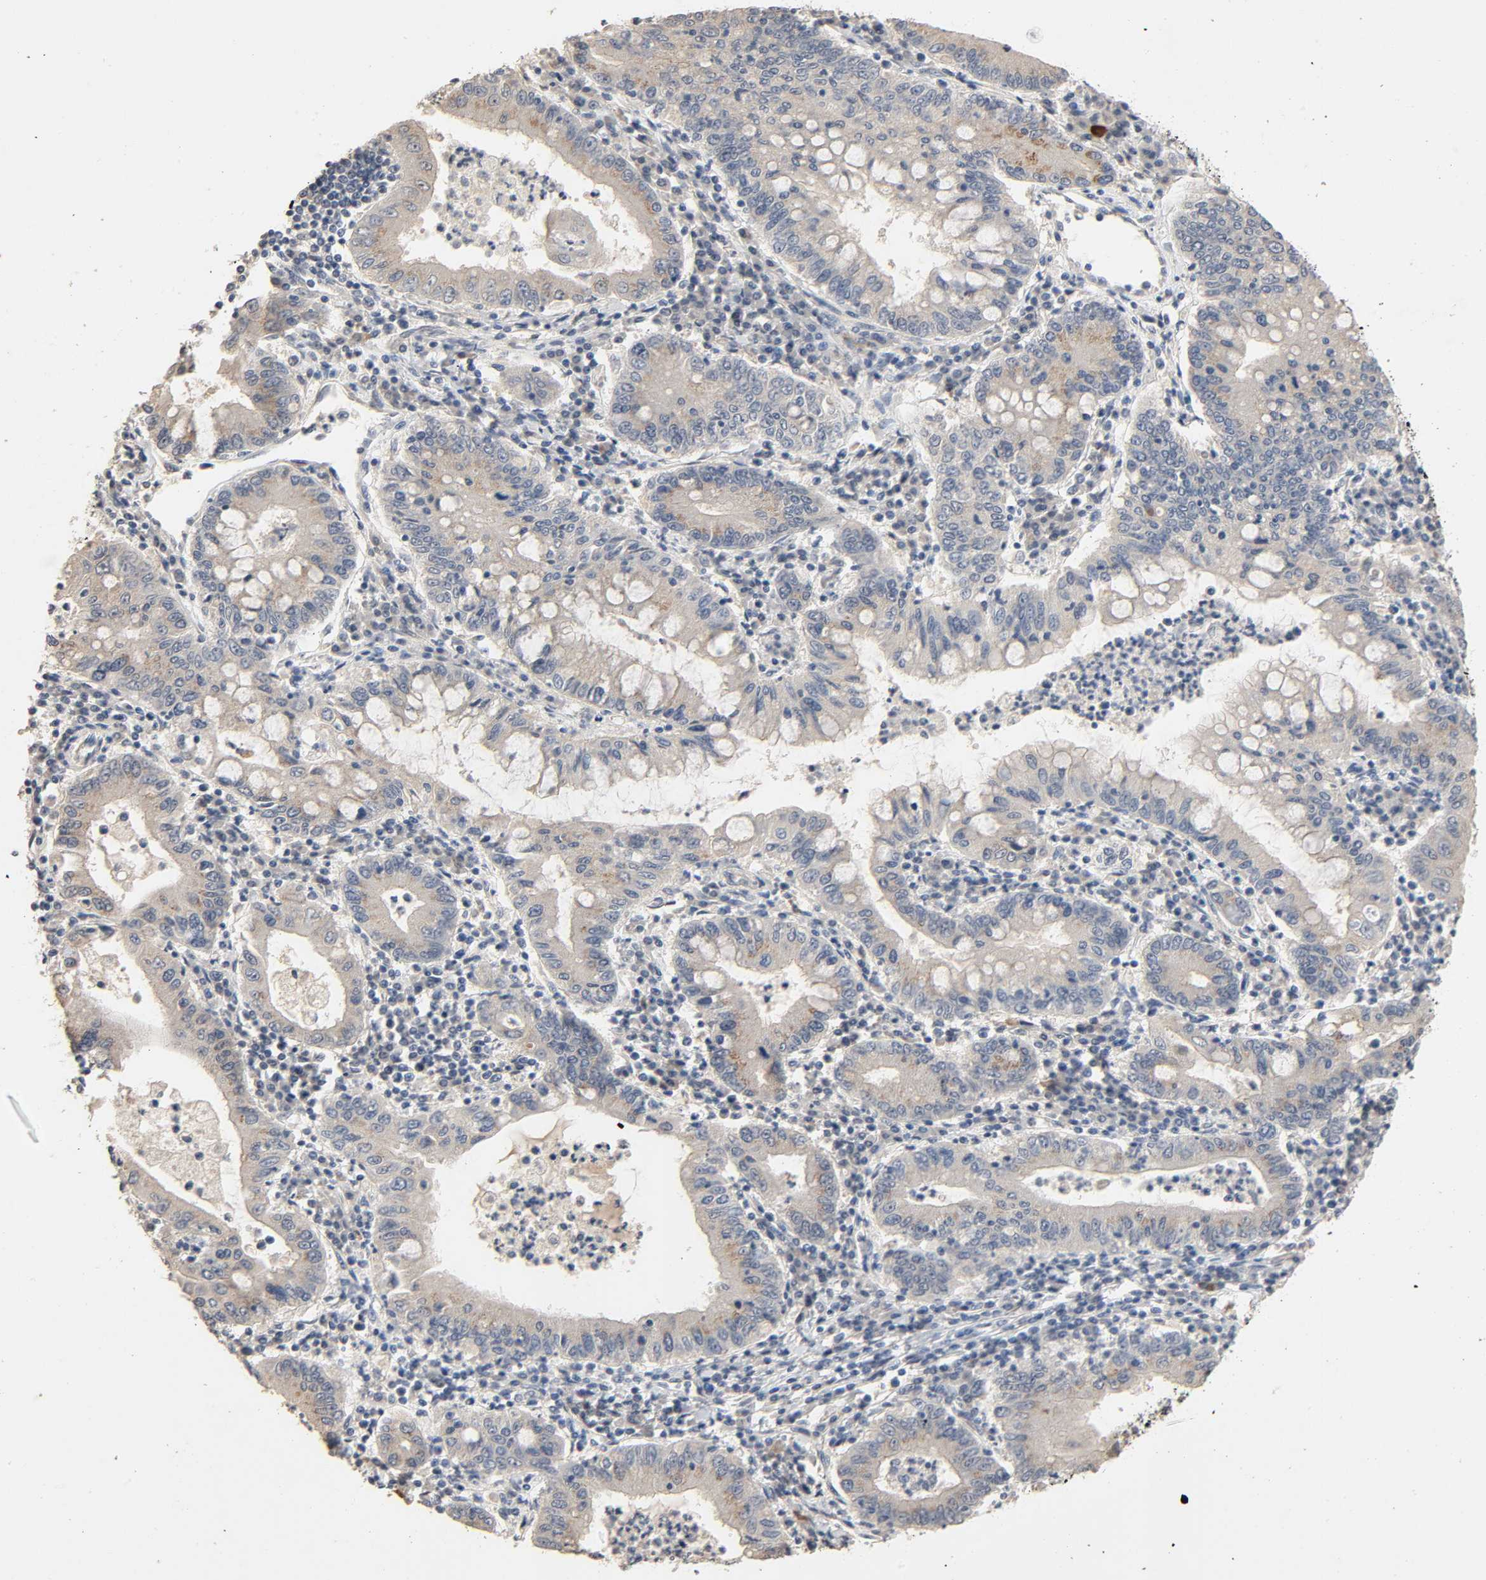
{"staining": {"intensity": "negative", "quantity": "none", "location": "none"}, "tissue": "stomach cancer", "cell_type": "Tumor cells", "image_type": "cancer", "snomed": [{"axis": "morphology", "description": "Normal tissue, NOS"}, {"axis": "morphology", "description": "Adenocarcinoma, NOS"}, {"axis": "topography", "description": "Esophagus"}, {"axis": "topography", "description": "Stomach, upper"}, {"axis": "topography", "description": "Peripheral nerve tissue"}], "caption": "High power microscopy histopathology image of an immunohistochemistry (IHC) histopathology image of adenocarcinoma (stomach), revealing no significant staining in tumor cells.", "gene": "MAGEA8", "patient": {"sex": "male", "age": 62}}